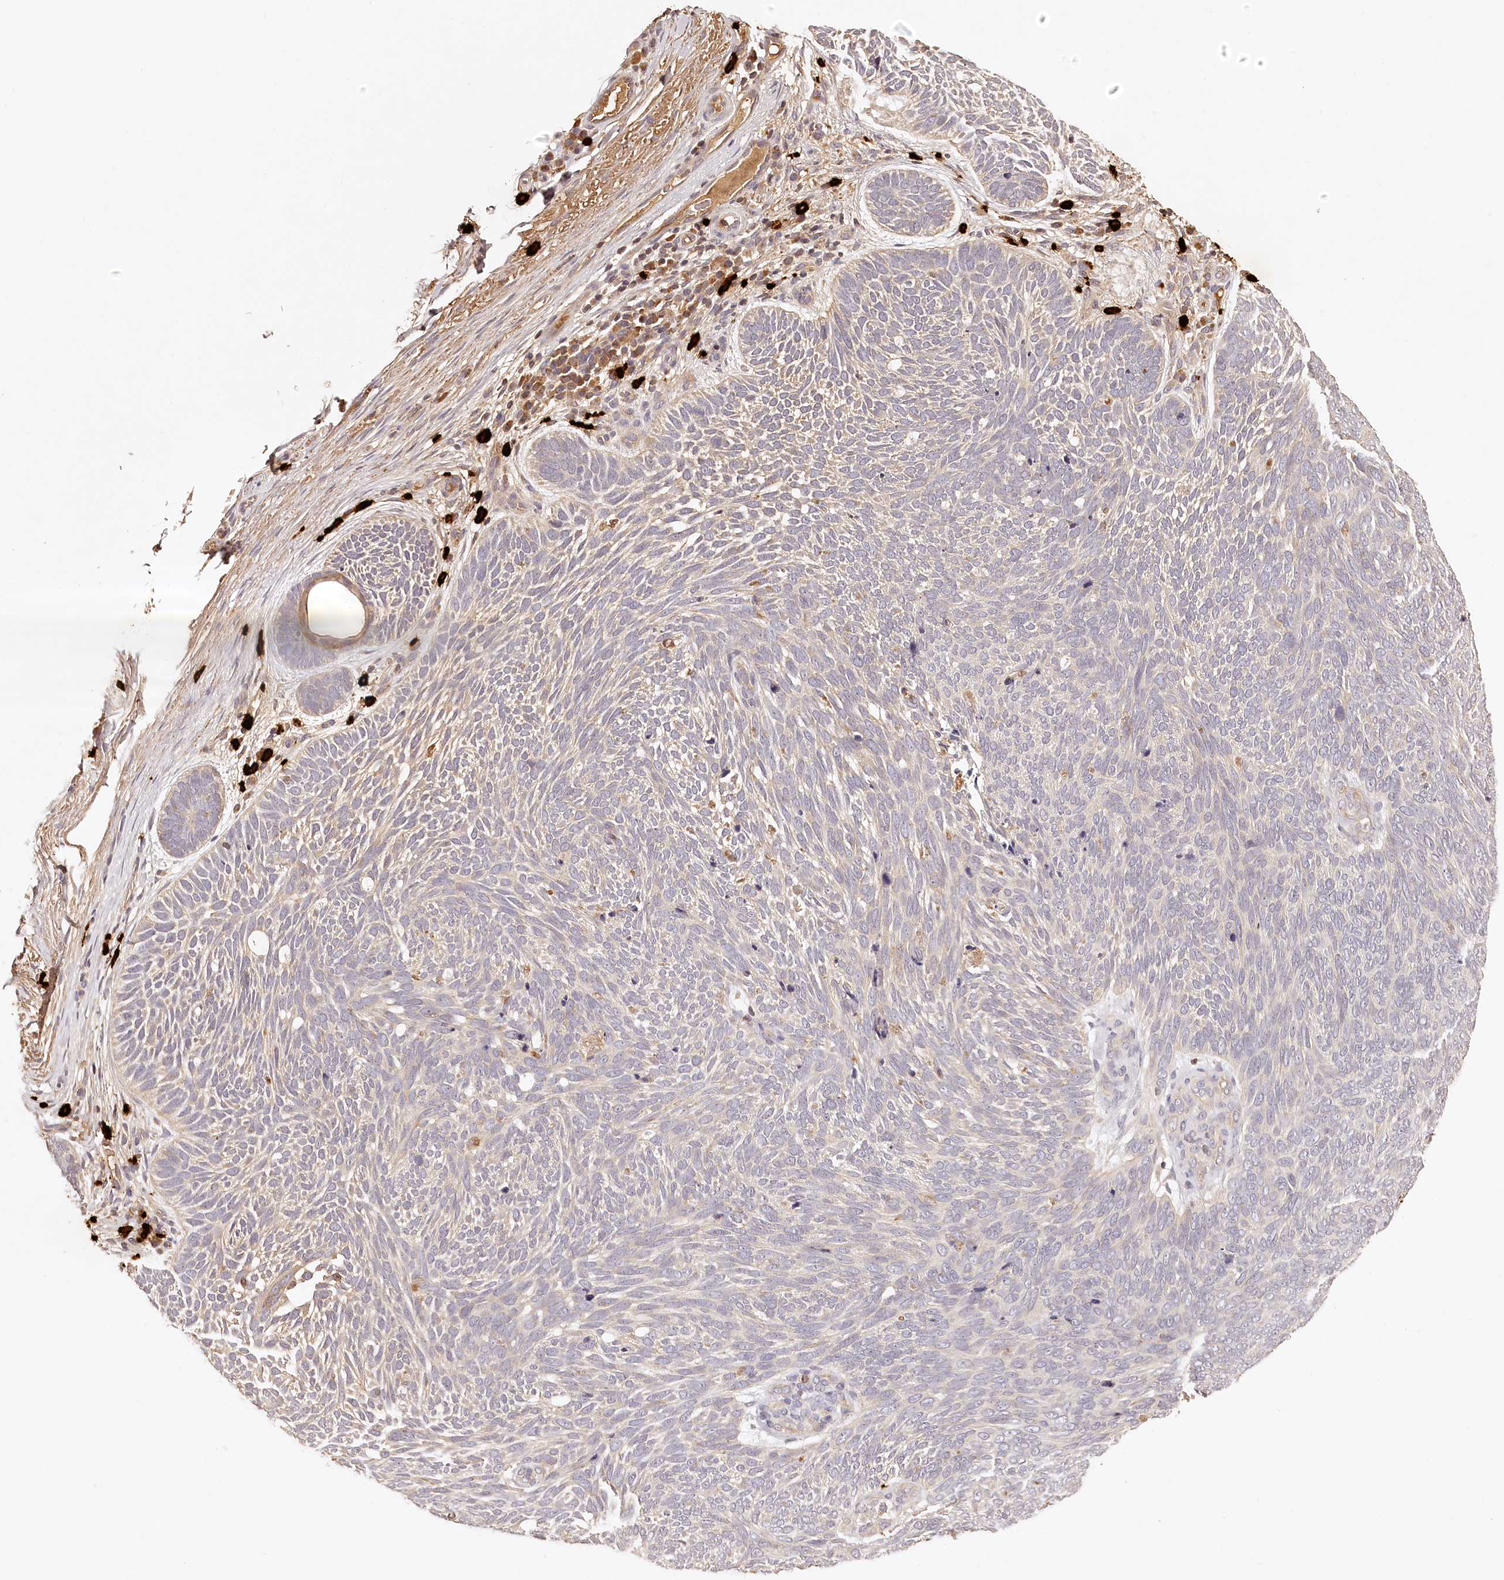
{"staining": {"intensity": "negative", "quantity": "none", "location": "none"}, "tissue": "skin cancer", "cell_type": "Tumor cells", "image_type": "cancer", "snomed": [{"axis": "morphology", "description": "Basal cell carcinoma"}, {"axis": "topography", "description": "Skin"}], "caption": "A micrograph of skin basal cell carcinoma stained for a protein reveals no brown staining in tumor cells.", "gene": "SYNGR1", "patient": {"sex": "female", "age": 85}}